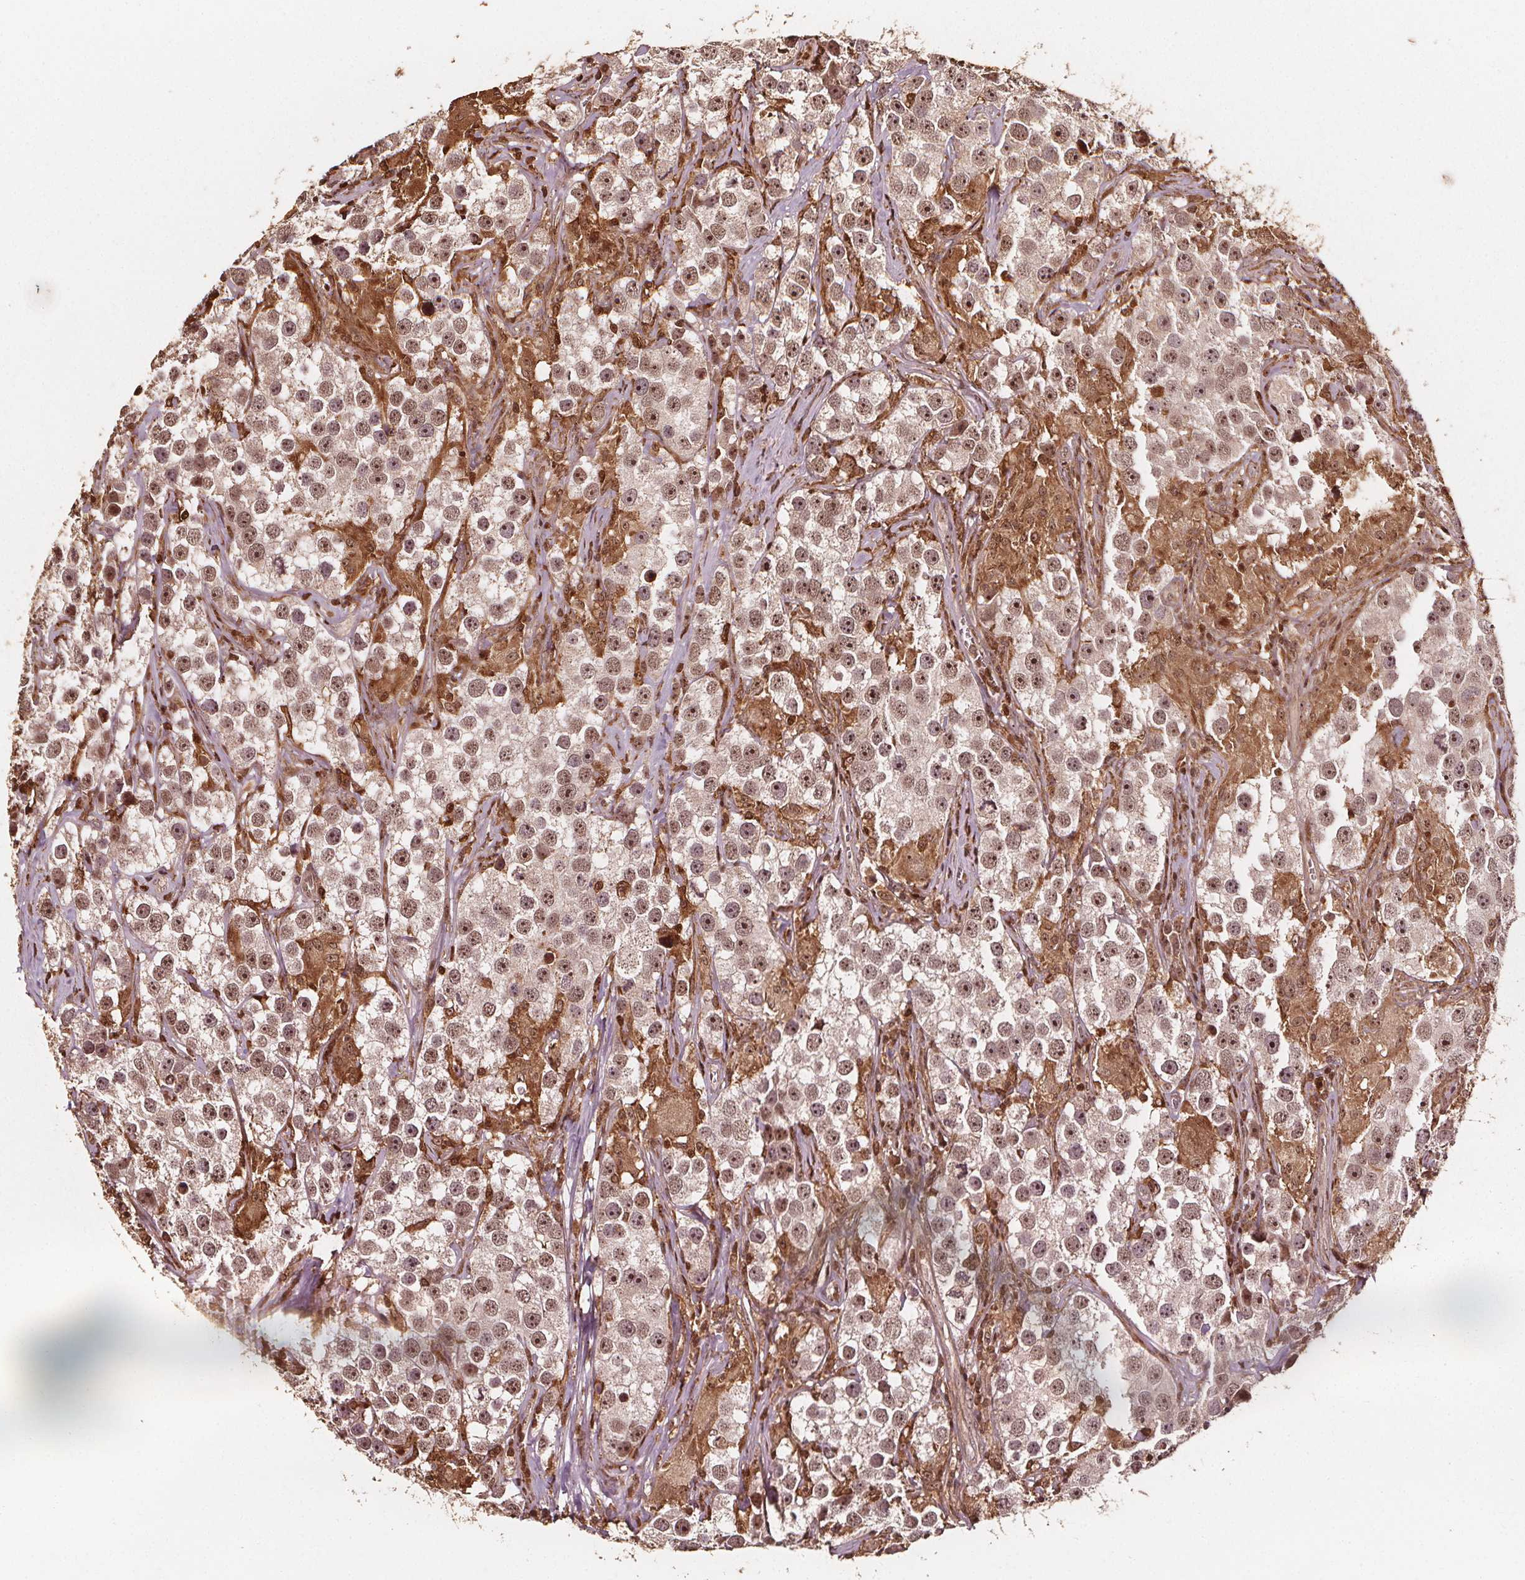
{"staining": {"intensity": "moderate", "quantity": ">75%", "location": "nuclear"}, "tissue": "testis cancer", "cell_type": "Tumor cells", "image_type": "cancer", "snomed": [{"axis": "morphology", "description": "Seminoma, NOS"}, {"axis": "topography", "description": "Testis"}], "caption": "Immunohistochemical staining of human testis cancer (seminoma) shows moderate nuclear protein staining in approximately >75% of tumor cells.", "gene": "EXOSC9", "patient": {"sex": "male", "age": 49}}